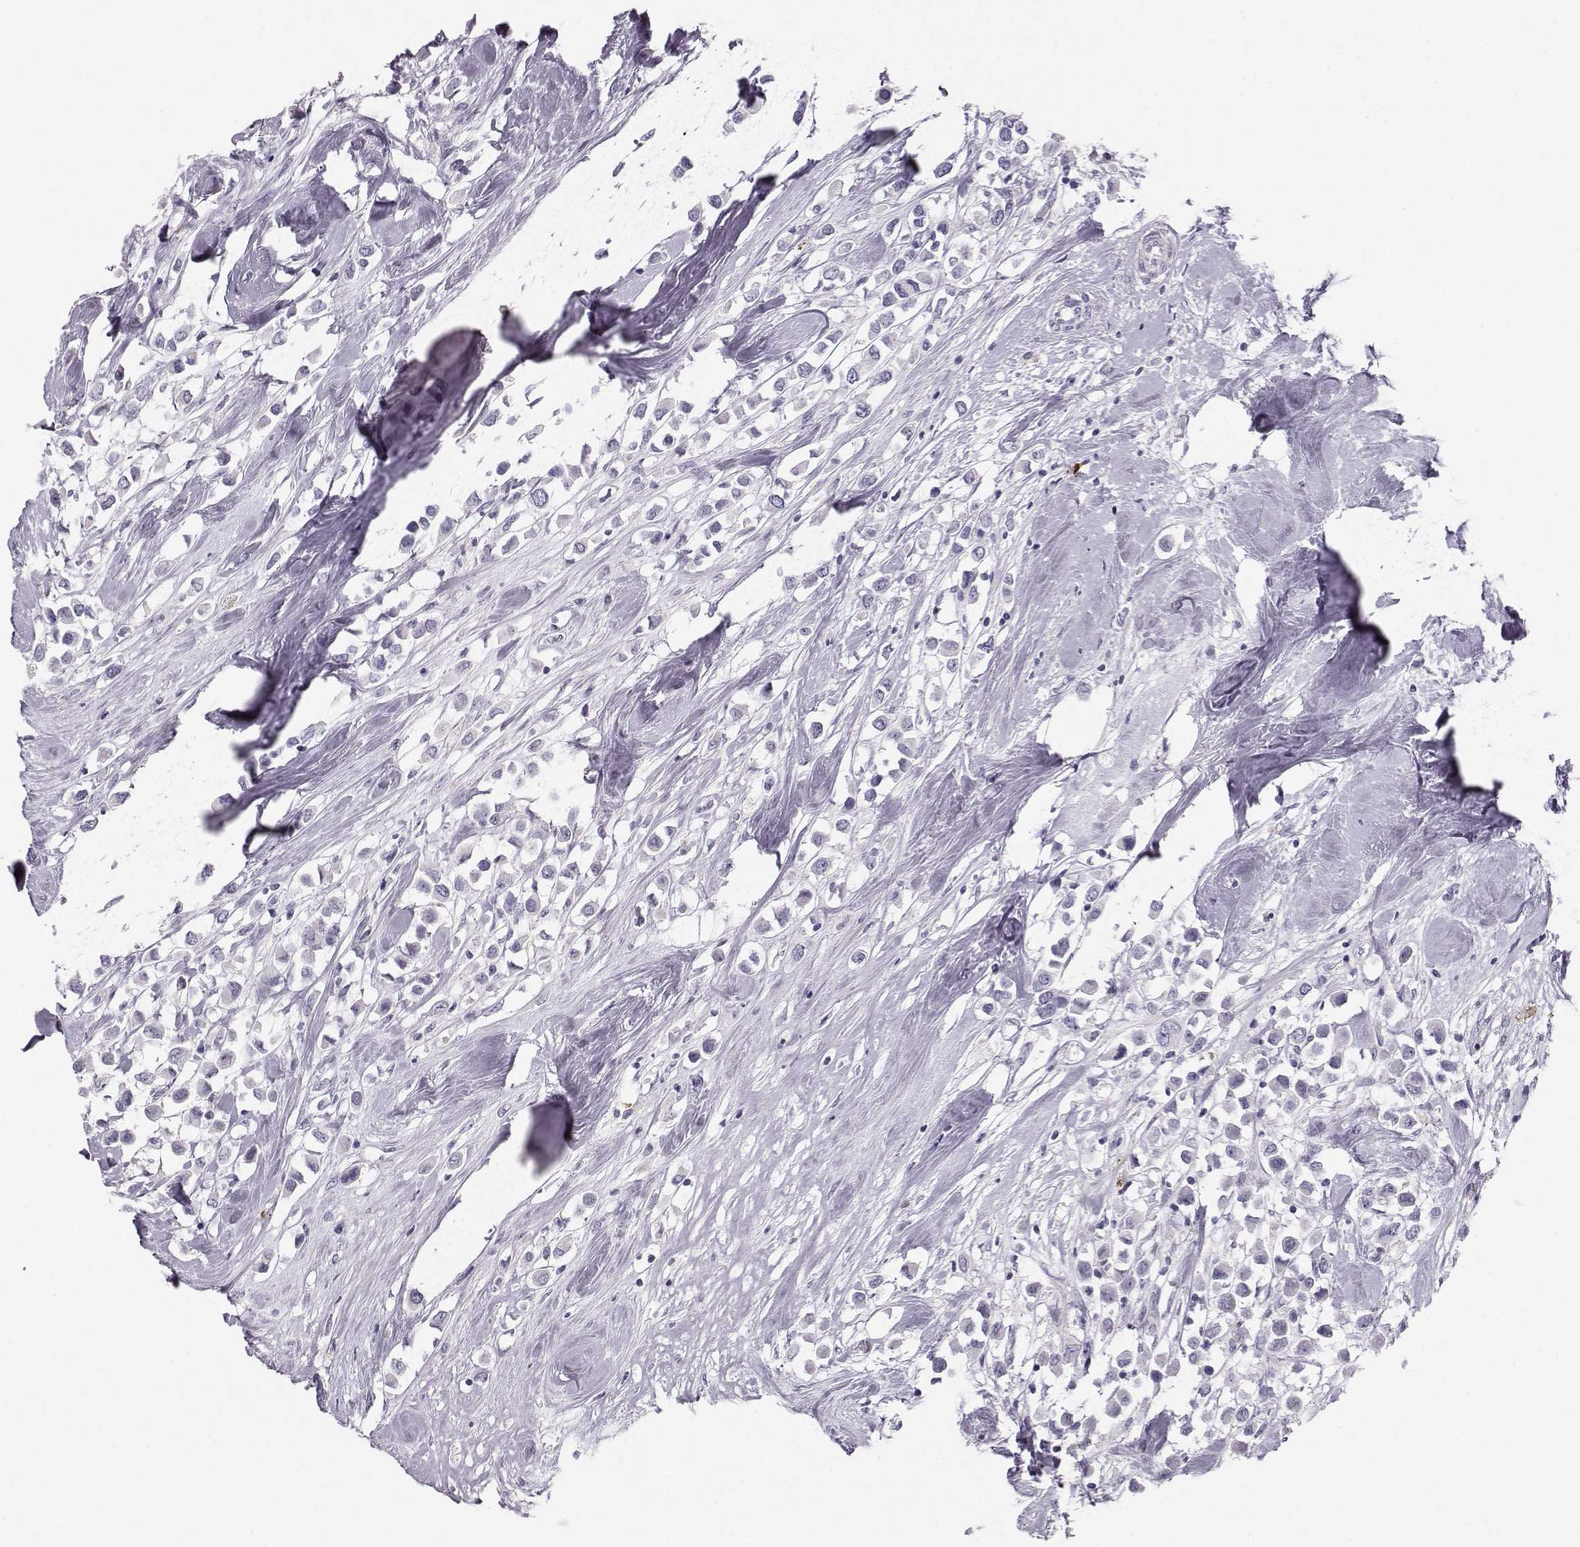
{"staining": {"intensity": "negative", "quantity": "none", "location": "none"}, "tissue": "breast cancer", "cell_type": "Tumor cells", "image_type": "cancer", "snomed": [{"axis": "morphology", "description": "Duct carcinoma"}, {"axis": "topography", "description": "Breast"}], "caption": "Histopathology image shows no significant protein expression in tumor cells of invasive ductal carcinoma (breast).", "gene": "CASR", "patient": {"sex": "female", "age": 61}}